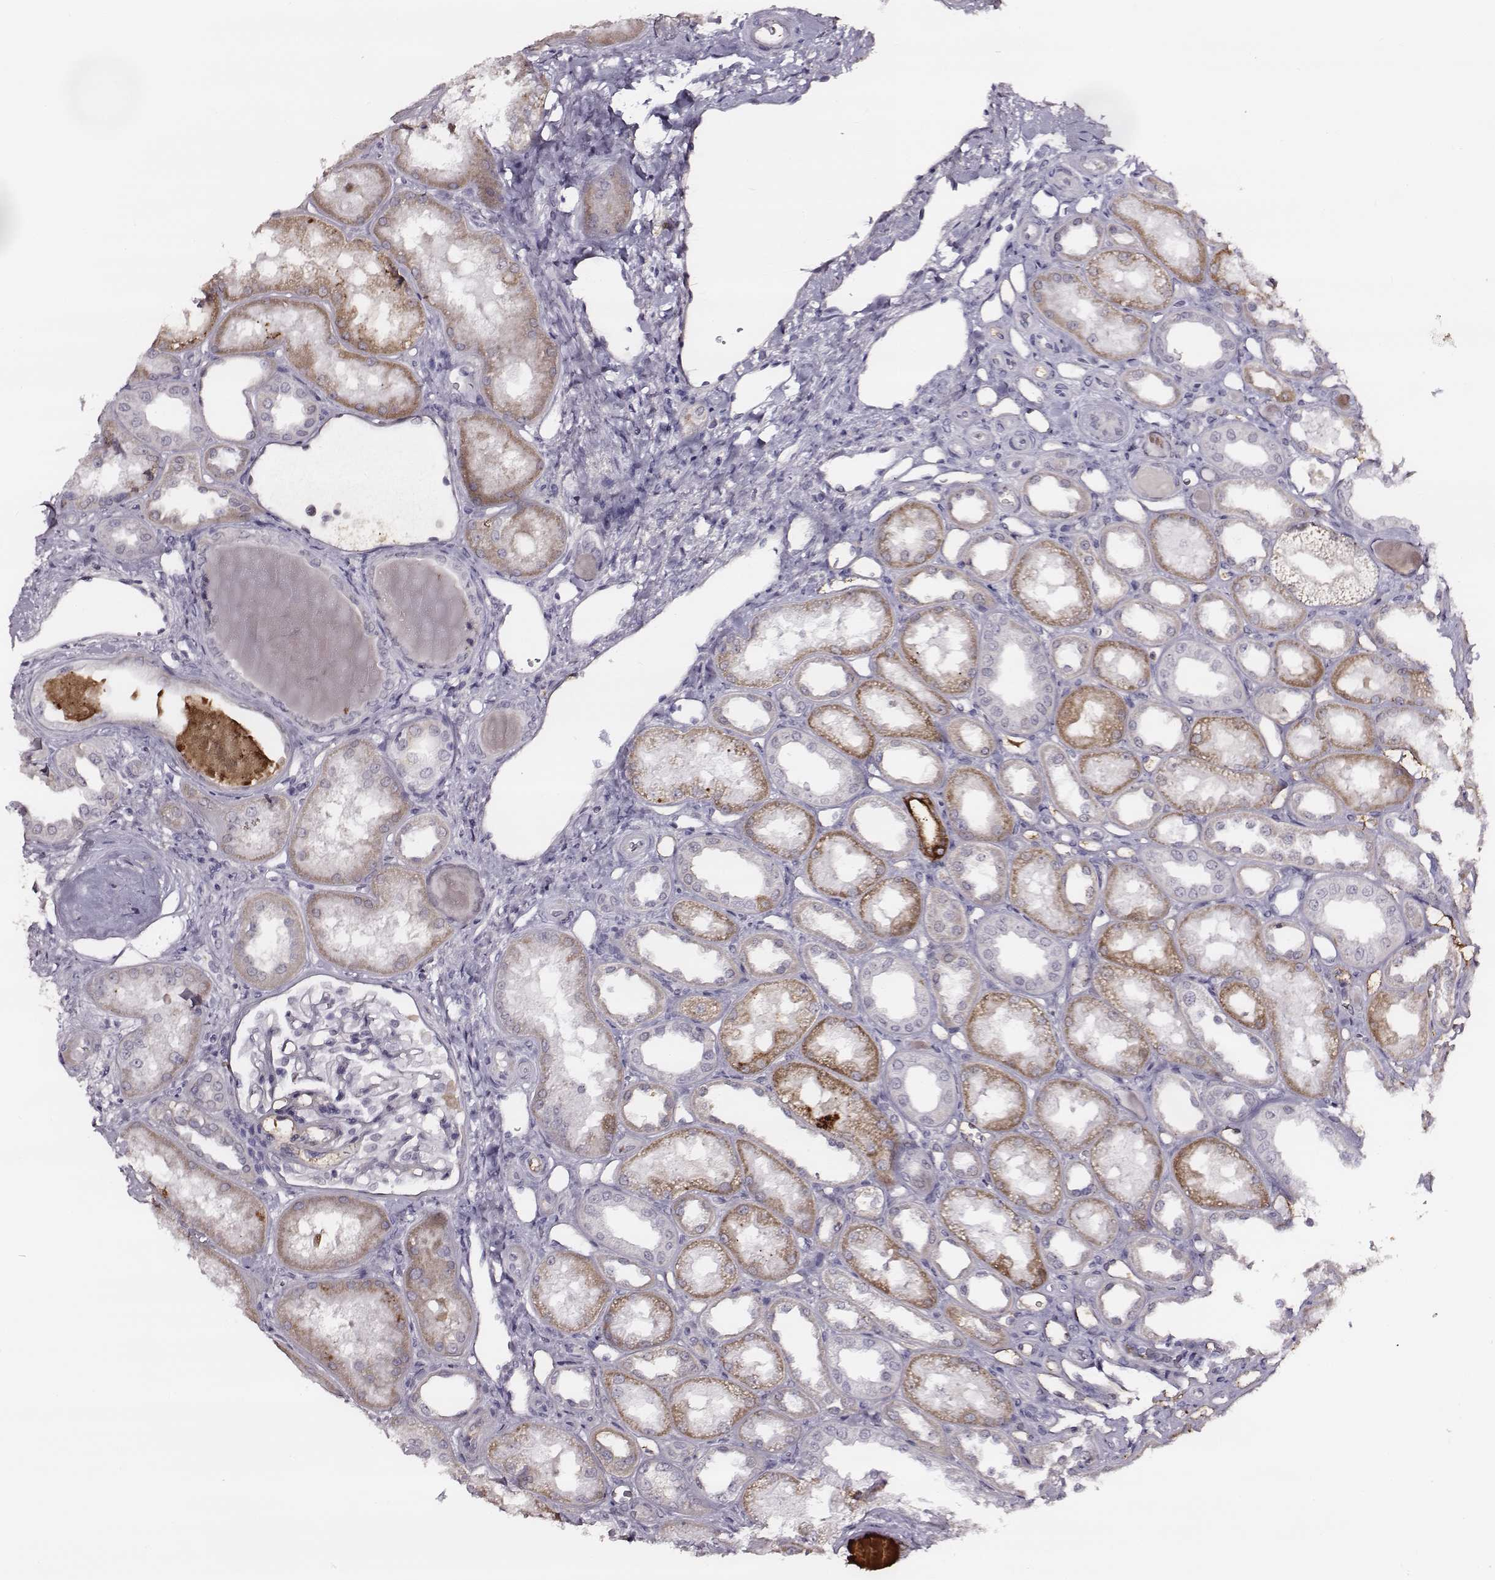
{"staining": {"intensity": "negative", "quantity": "none", "location": "none"}, "tissue": "kidney", "cell_type": "Cells in glomeruli", "image_type": "normal", "snomed": [{"axis": "morphology", "description": "Normal tissue, NOS"}, {"axis": "topography", "description": "Kidney"}], "caption": "Protein analysis of normal kidney exhibits no significant staining in cells in glomeruli.", "gene": "TF", "patient": {"sex": "male", "age": 61}}